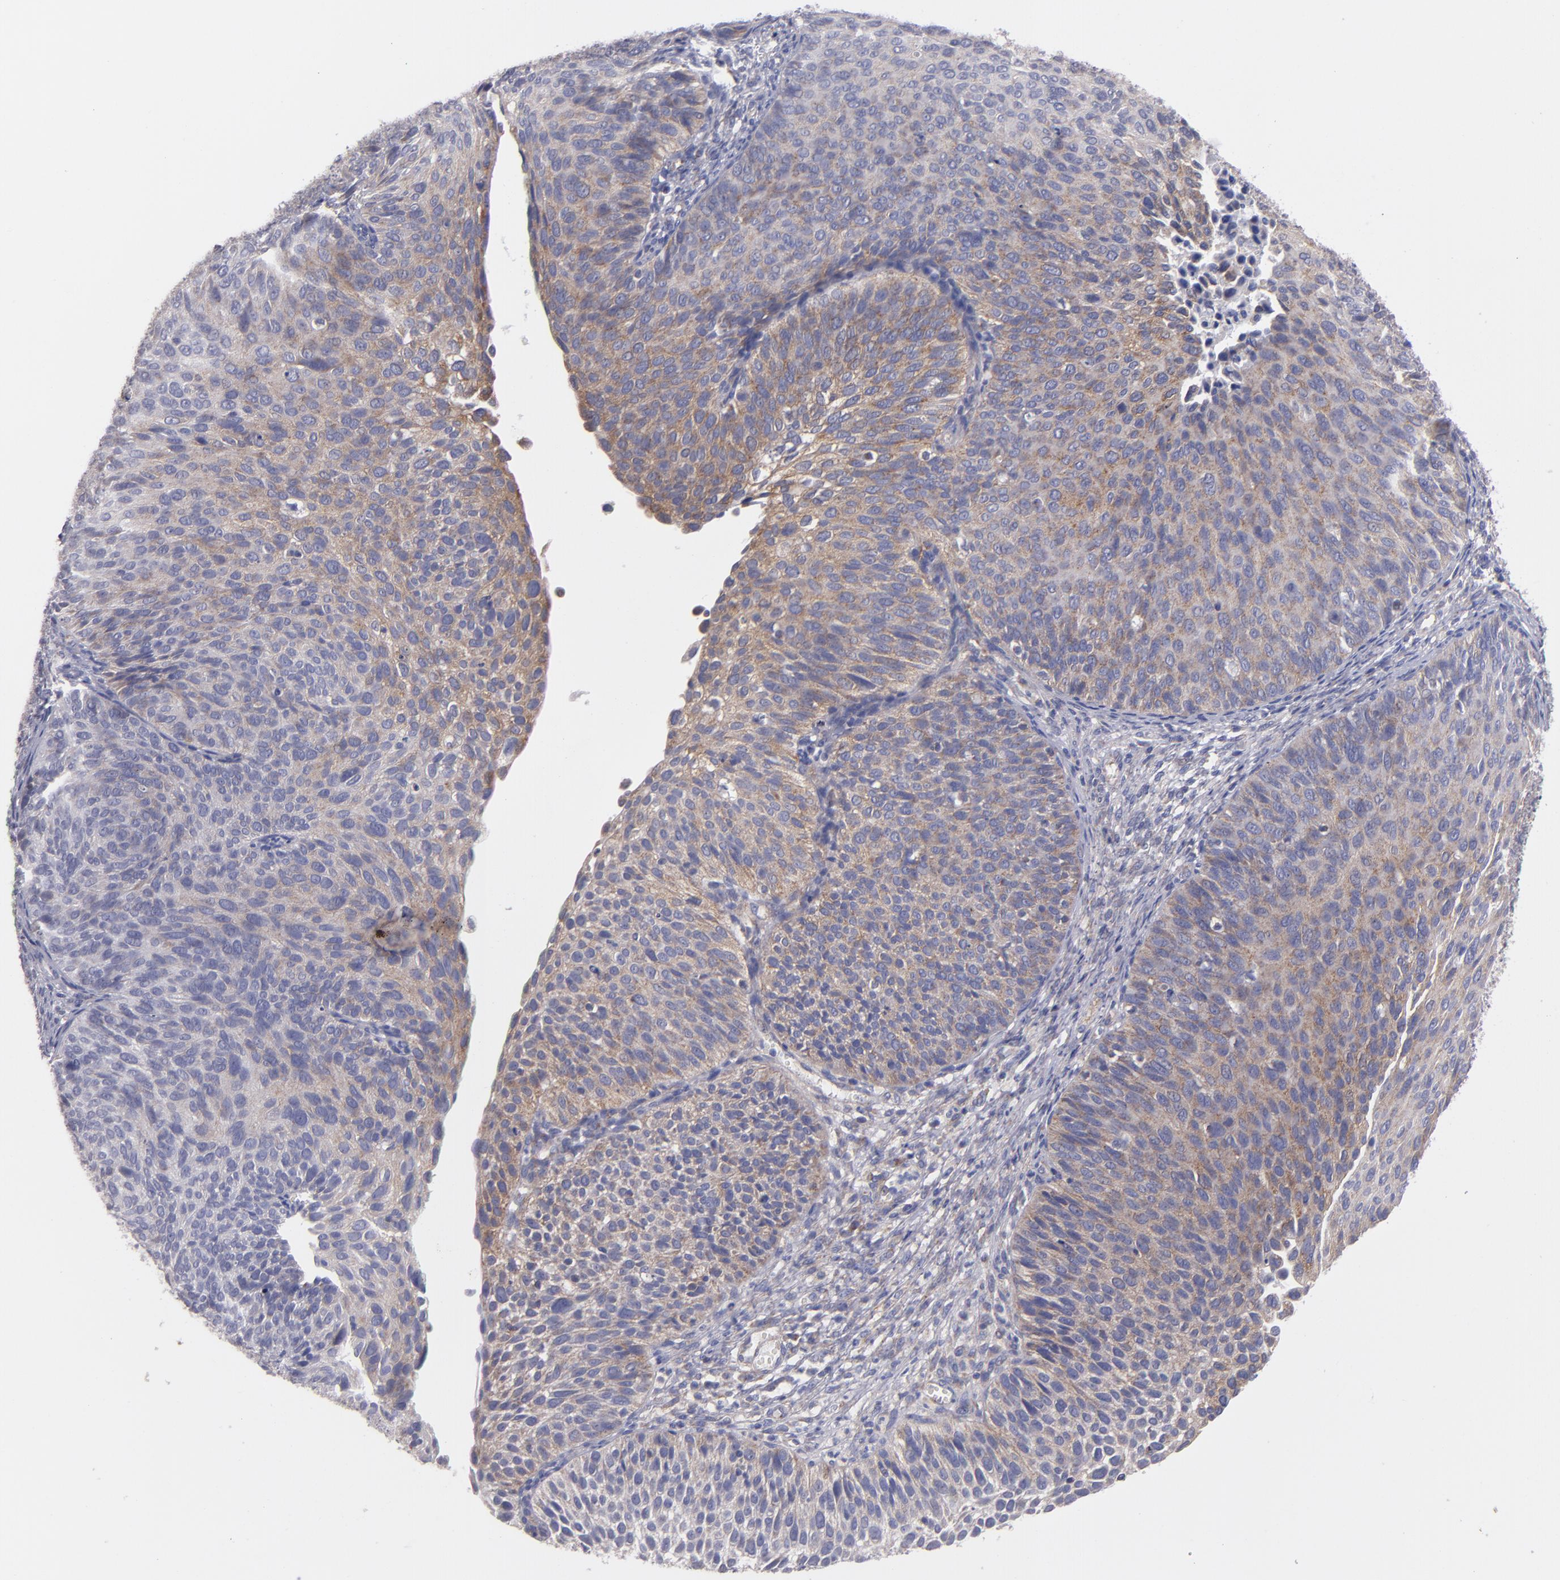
{"staining": {"intensity": "weak", "quantity": ">75%", "location": "cytoplasmic/membranous"}, "tissue": "cervical cancer", "cell_type": "Tumor cells", "image_type": "cancer", "snomed": [{"axis": "morphology", "description": "Squamous cell carcinoma, NOS"}, {"axis": "topography", "description": "Cervix"}], "caption": "Immunohistochemical staining of human cervical squamous cell carcinoma demonstrates low levels of weak cytoplasmic/membranous expression in about >75% of tumor cells.", "gene": "CLTA", "patient": {"sex": "female", "age": 36}}